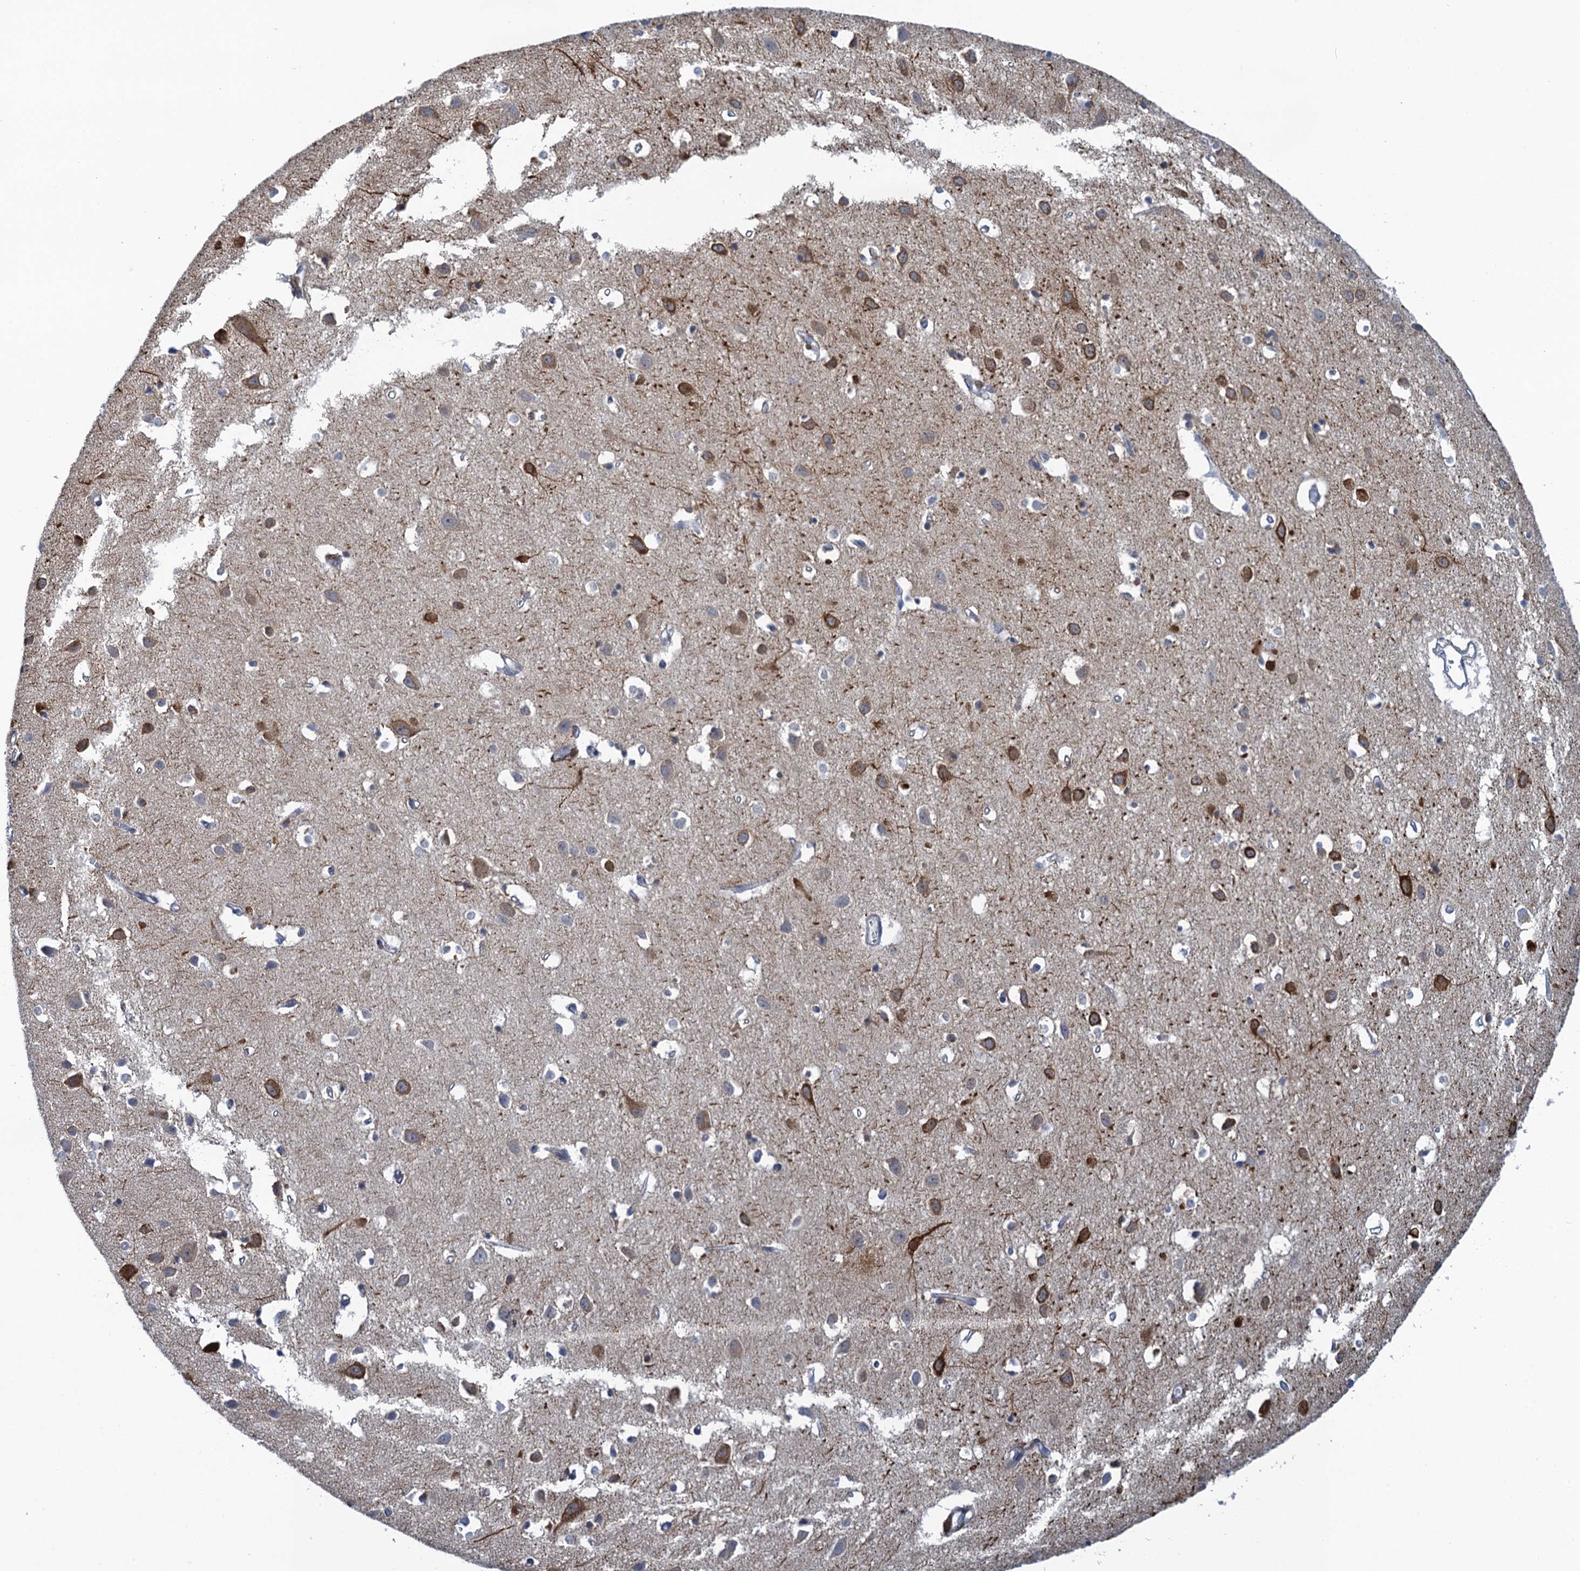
{"staining": {"intensity": "negative", "quantity": "none", "location": "none"}, "tissue": "cerebral cortex", "cell_type": "Endothelial cells", "image_type": "normal", "snomed": [{"axis": "morphology", "description": "Normal tissue, NOS"}, {"axis": "topography", "description": "Cerebral cortex"}], "caption": "Cerebral cortex stained for a protein using immunohistochemistry (IHC) reveals no expression endothelial cells.", "gene": "MRFAP1", "patient": {"sex": "female", "age": 64}}